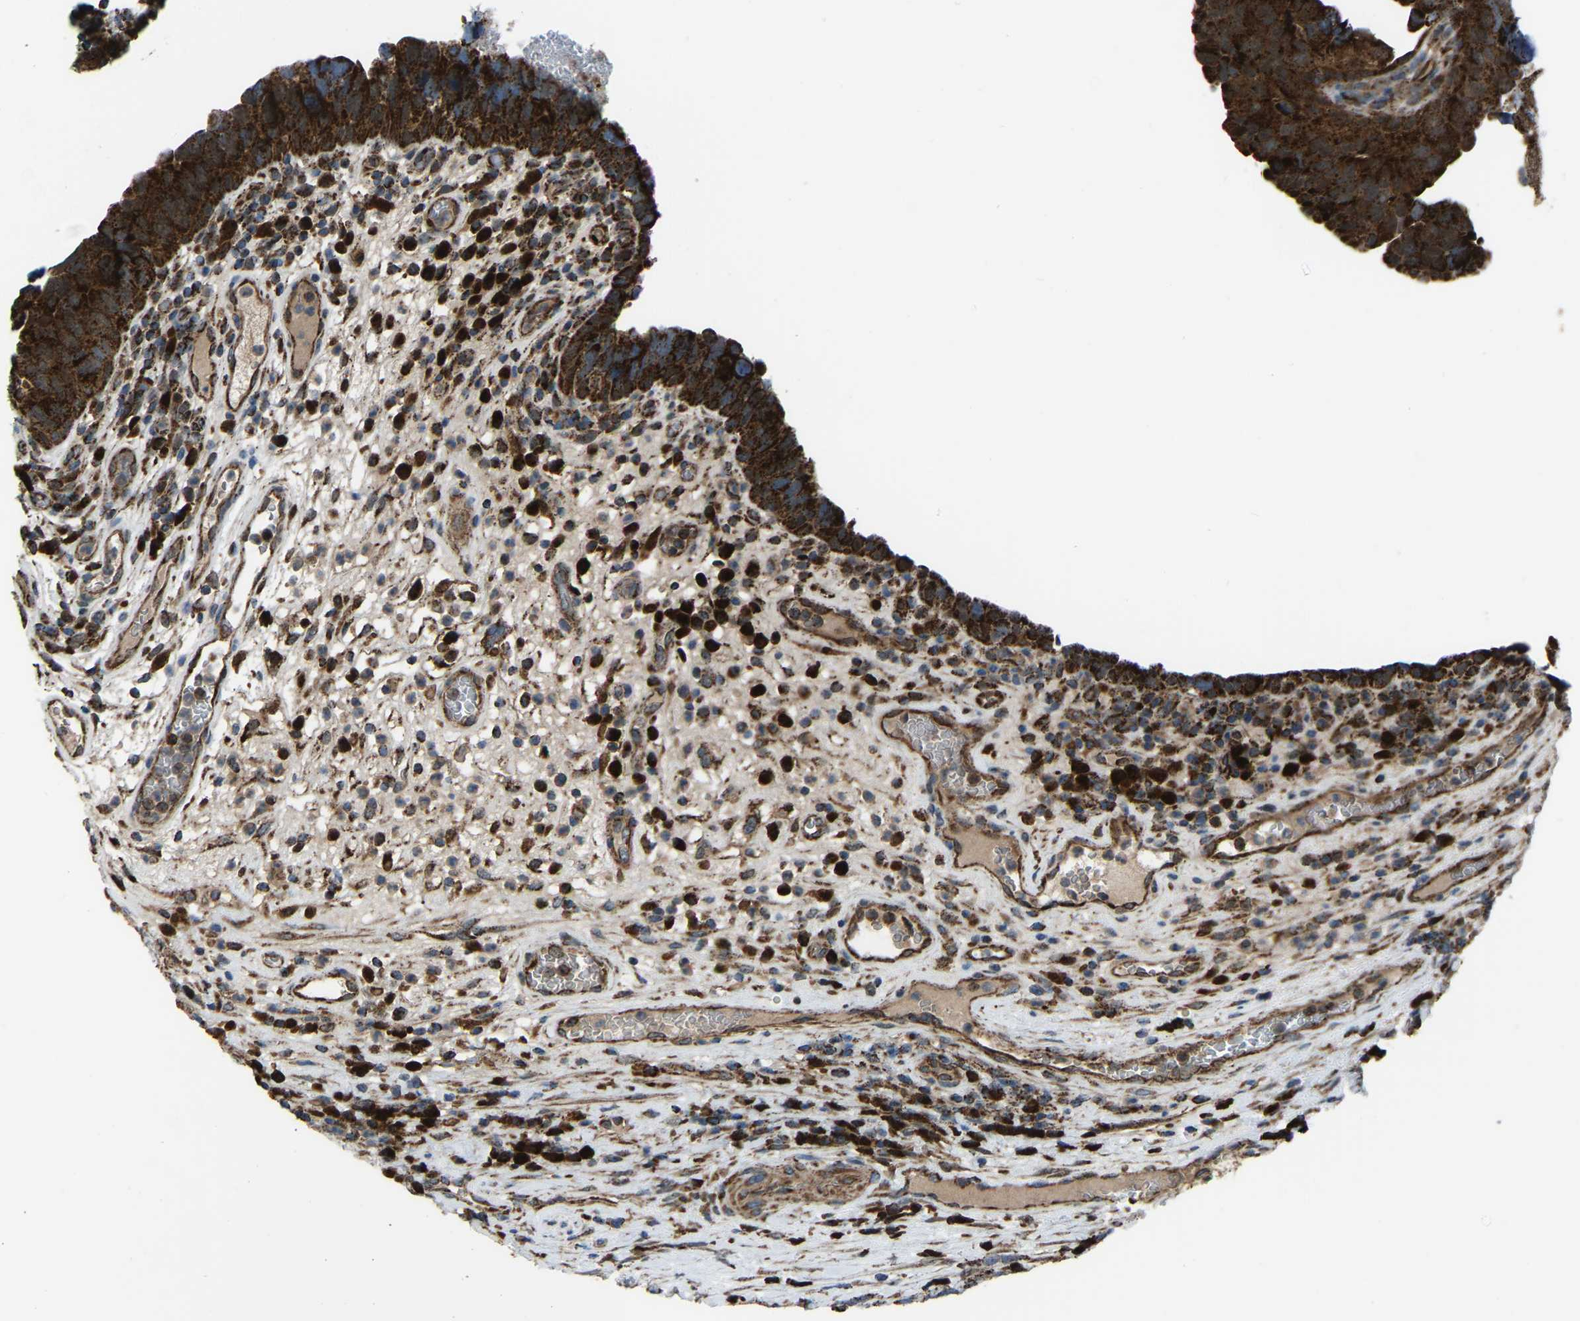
{"staining": {"intensity": "strong", "quantity": ">75%", "location": "cytoplasmic/membranous"}, "tissue": "urothelial cancer", "cell_type": "Tumor cells", "image_type": "cancer", "snomed": [{"axis": "morphology", "description": "Urothelial carcinoma, High grade"}, {"axis": "topography", "description": "Urinary bladder"}], "caption": "A histopathology image of urothelial carcinoma (high-grade) stained for a protein reveals strong cytoplasmic/membranous brown staining in tumor cells. Immunohistochemistry stains the protein of interest in brown and the nuclei are stained blue.", "gene": "AKR1A1", "patient": {"sex": "female", "age": 82}}